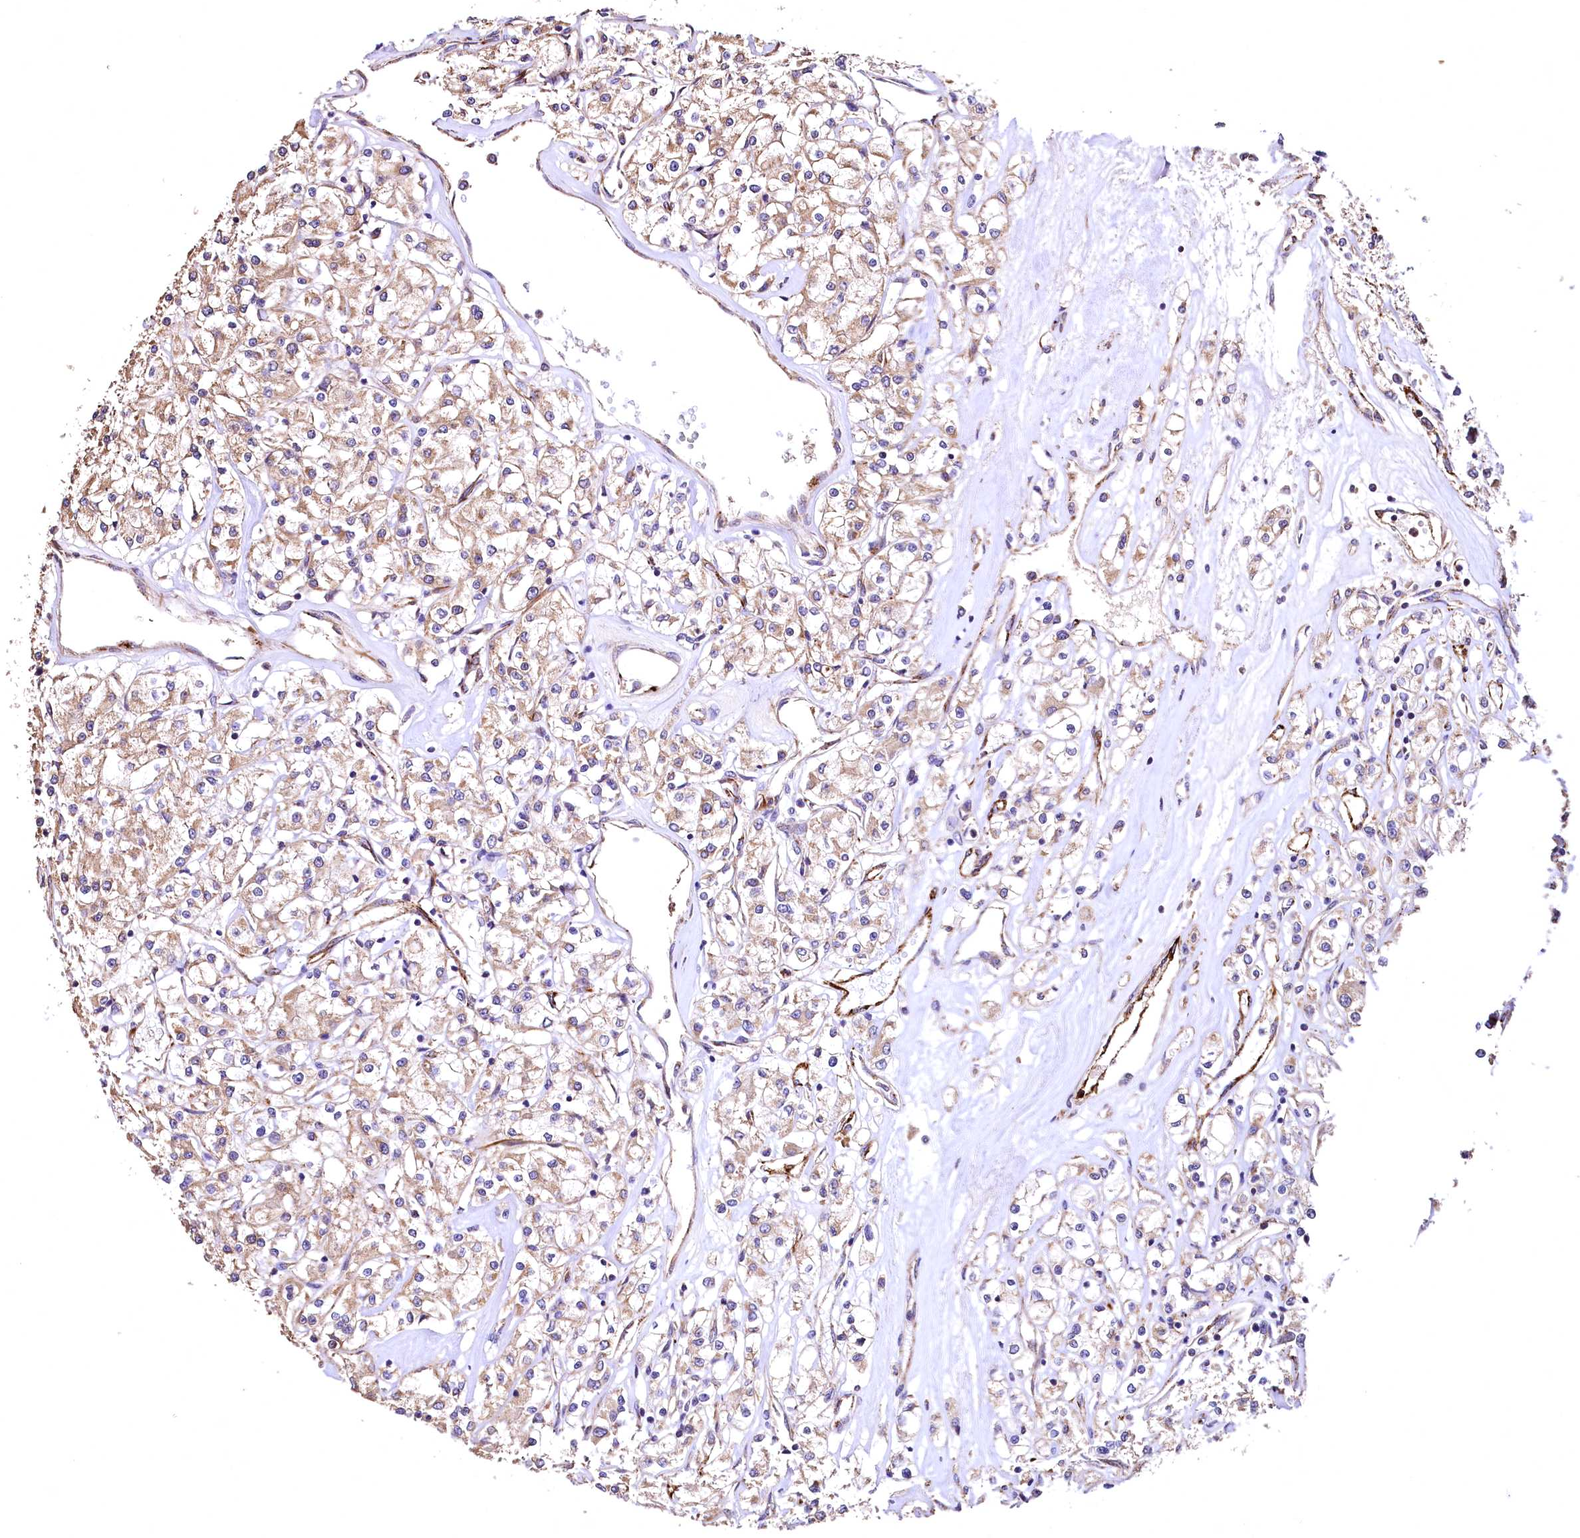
{"staining": {"intensity": "moderate", "quantity": ">75%", "location": "cytoplasmic/membranous"}, "tissue": "renal cancer", "cell_type": "Tumor cells", "image_type": "cancer", "snomed": [{"axis": "morphology", "description": "Adenocarcinoma, NOS"}, {"axis": "topography", "description": "Kidney"}], "caption": "Immunohistochemistry (IHC) (DAB (3,3'-diaminobenzidine)) staining of renal cancer reveals moderate cytoplasmic/membranous protein positivity in approximately >75% of tumor cells. (DAB (3,3'-diaminobenzidine) IHC, brown staining for protein, blue staining for nuclei).", "gene": "RASSF1", "patient": {"sex": "female", "age": 59}}